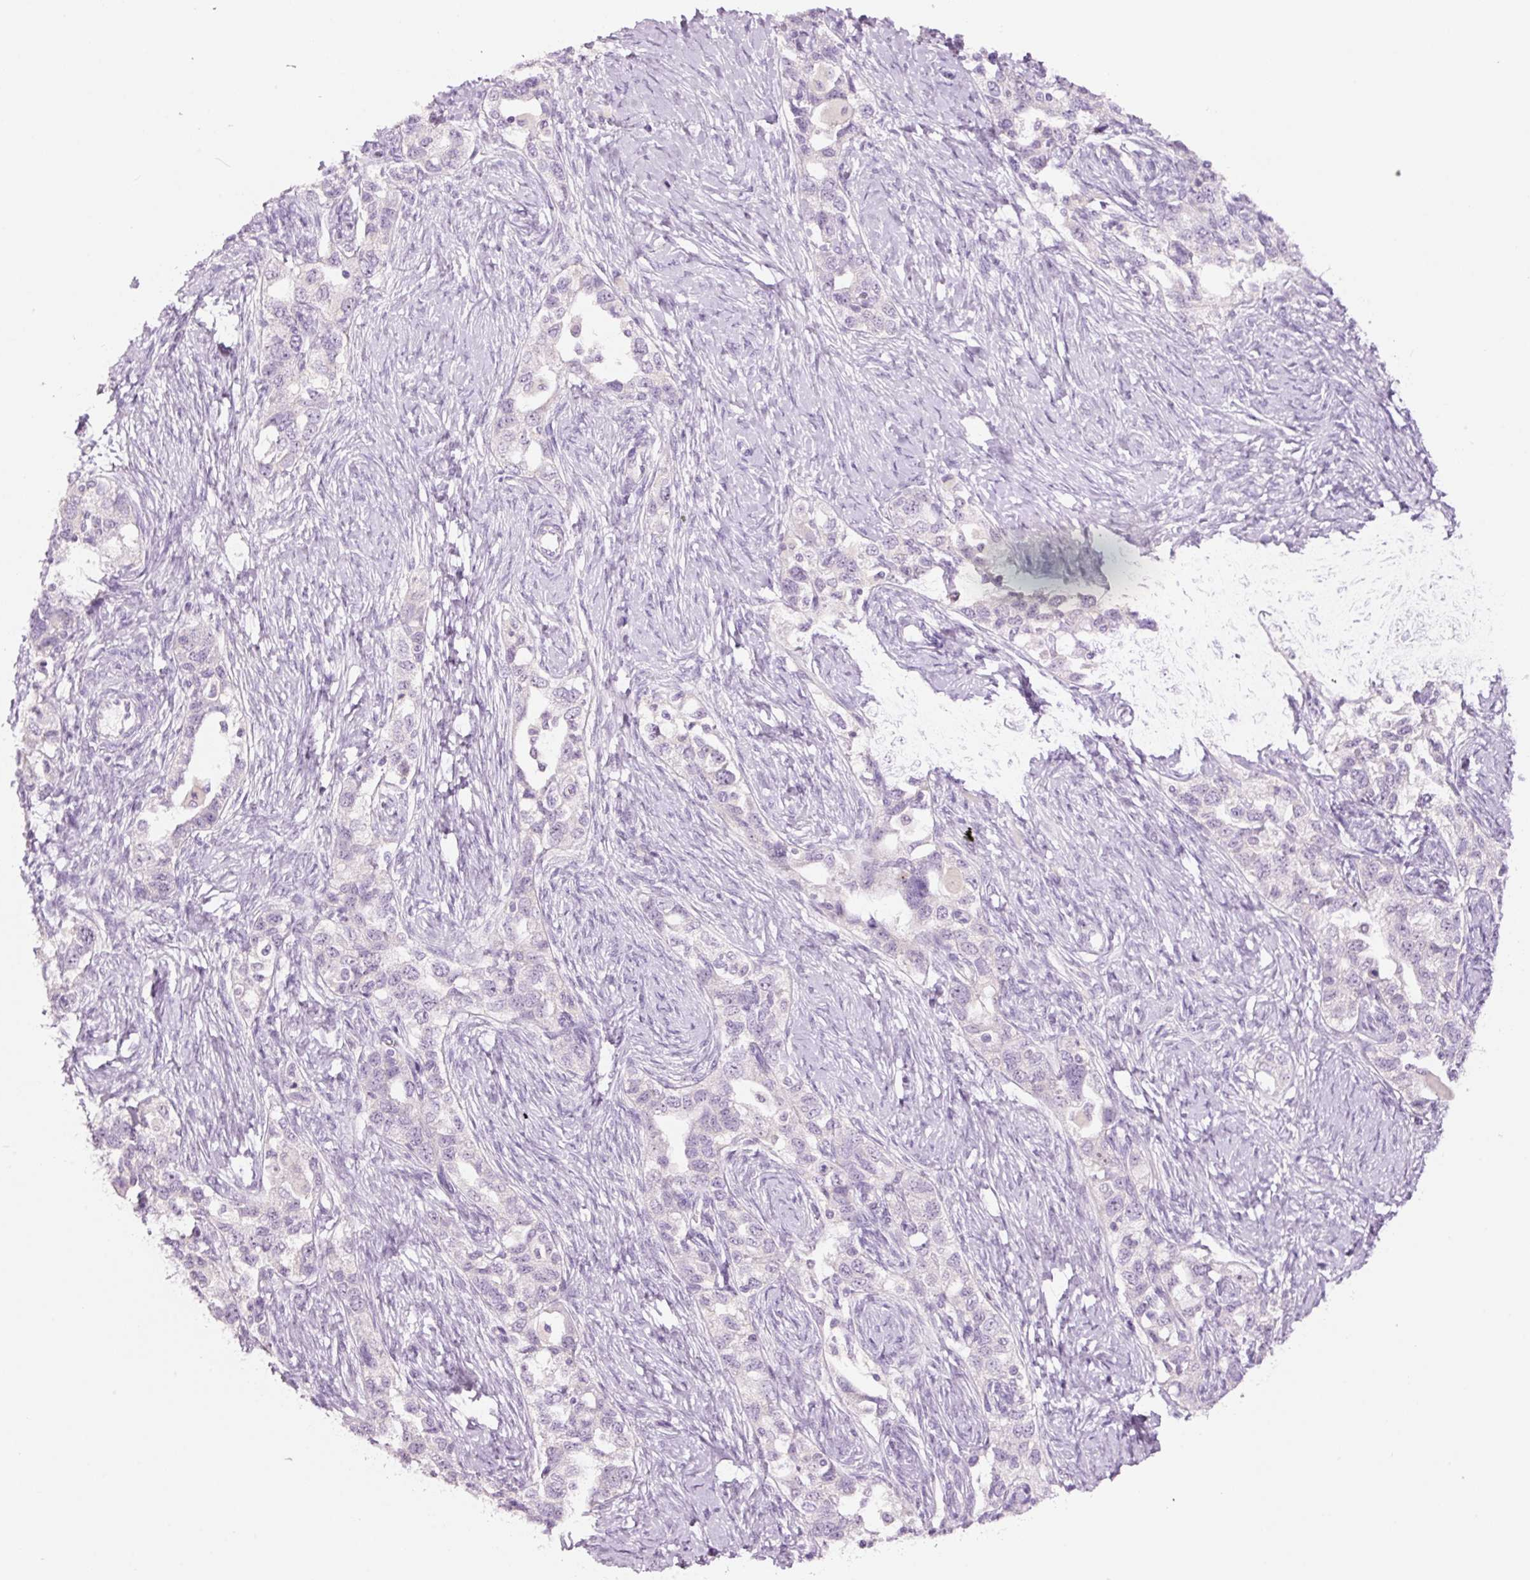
{"staining": {"intensity": "negative", "quantity": "none", "location": "none"}, "tissue": "ovarian cancer", "cell_type": "Tumor cells", "image_type": "cancer", "snomed": [{"axis": "morphology", "description": "Carcinoma, NOS"}, {"axis": "morphology", "description": "Cystadenocarcinoma, serous, NOS"}, {"axis": "topography", "description": "Ovary"}], "caption": "The micrograph demonstrates no staining of tumor cells in carcinoma (ovarian). (DAB (3,3'-diaminobenzidine) IHC visualized using brightfield microscopy, high magnification).", "gene": "GCG", "patient": {"sex": "female", "age": 69}}